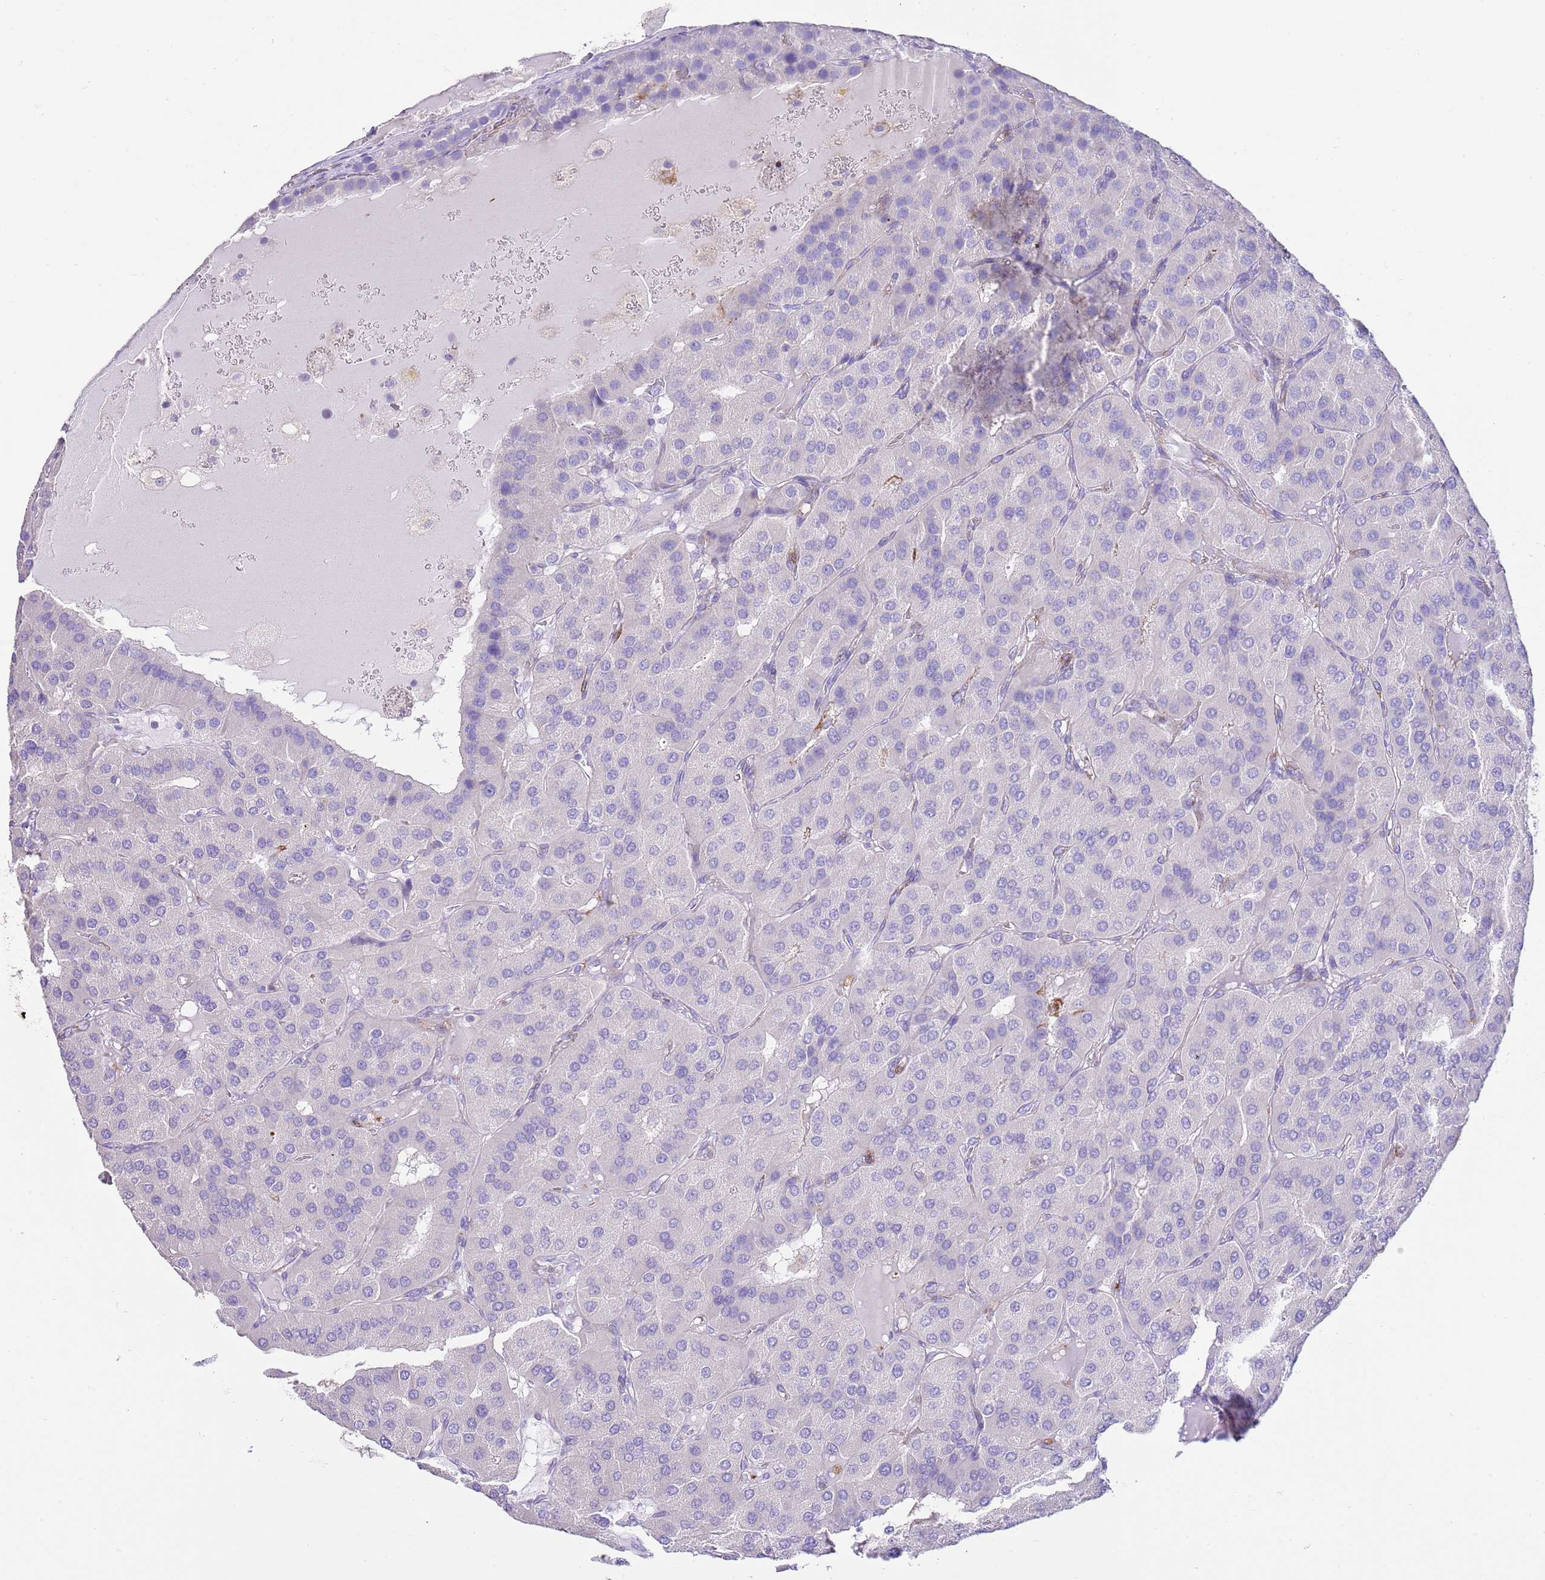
{"staining": {"intensity": "negative", "quantity": "none", "location": "none"}, "tissue": "parathyroid gland", "cell_type": "Glandular cells", "image_type": "normal", "snomed": [{"axis": "morphology", "description": "Normal tissue, NOS"}, {"axis": "morphology", "description": "Adenoma, NOS"}, {"axis": "topography", "description": "Parathyroid gland"}], "caption": "Human parathyroid gland stained for a protein using IHC shows no staining in glandular cells.", "gene": "ALDH3A1", "patient": {"sex": "female", "age": 86}}